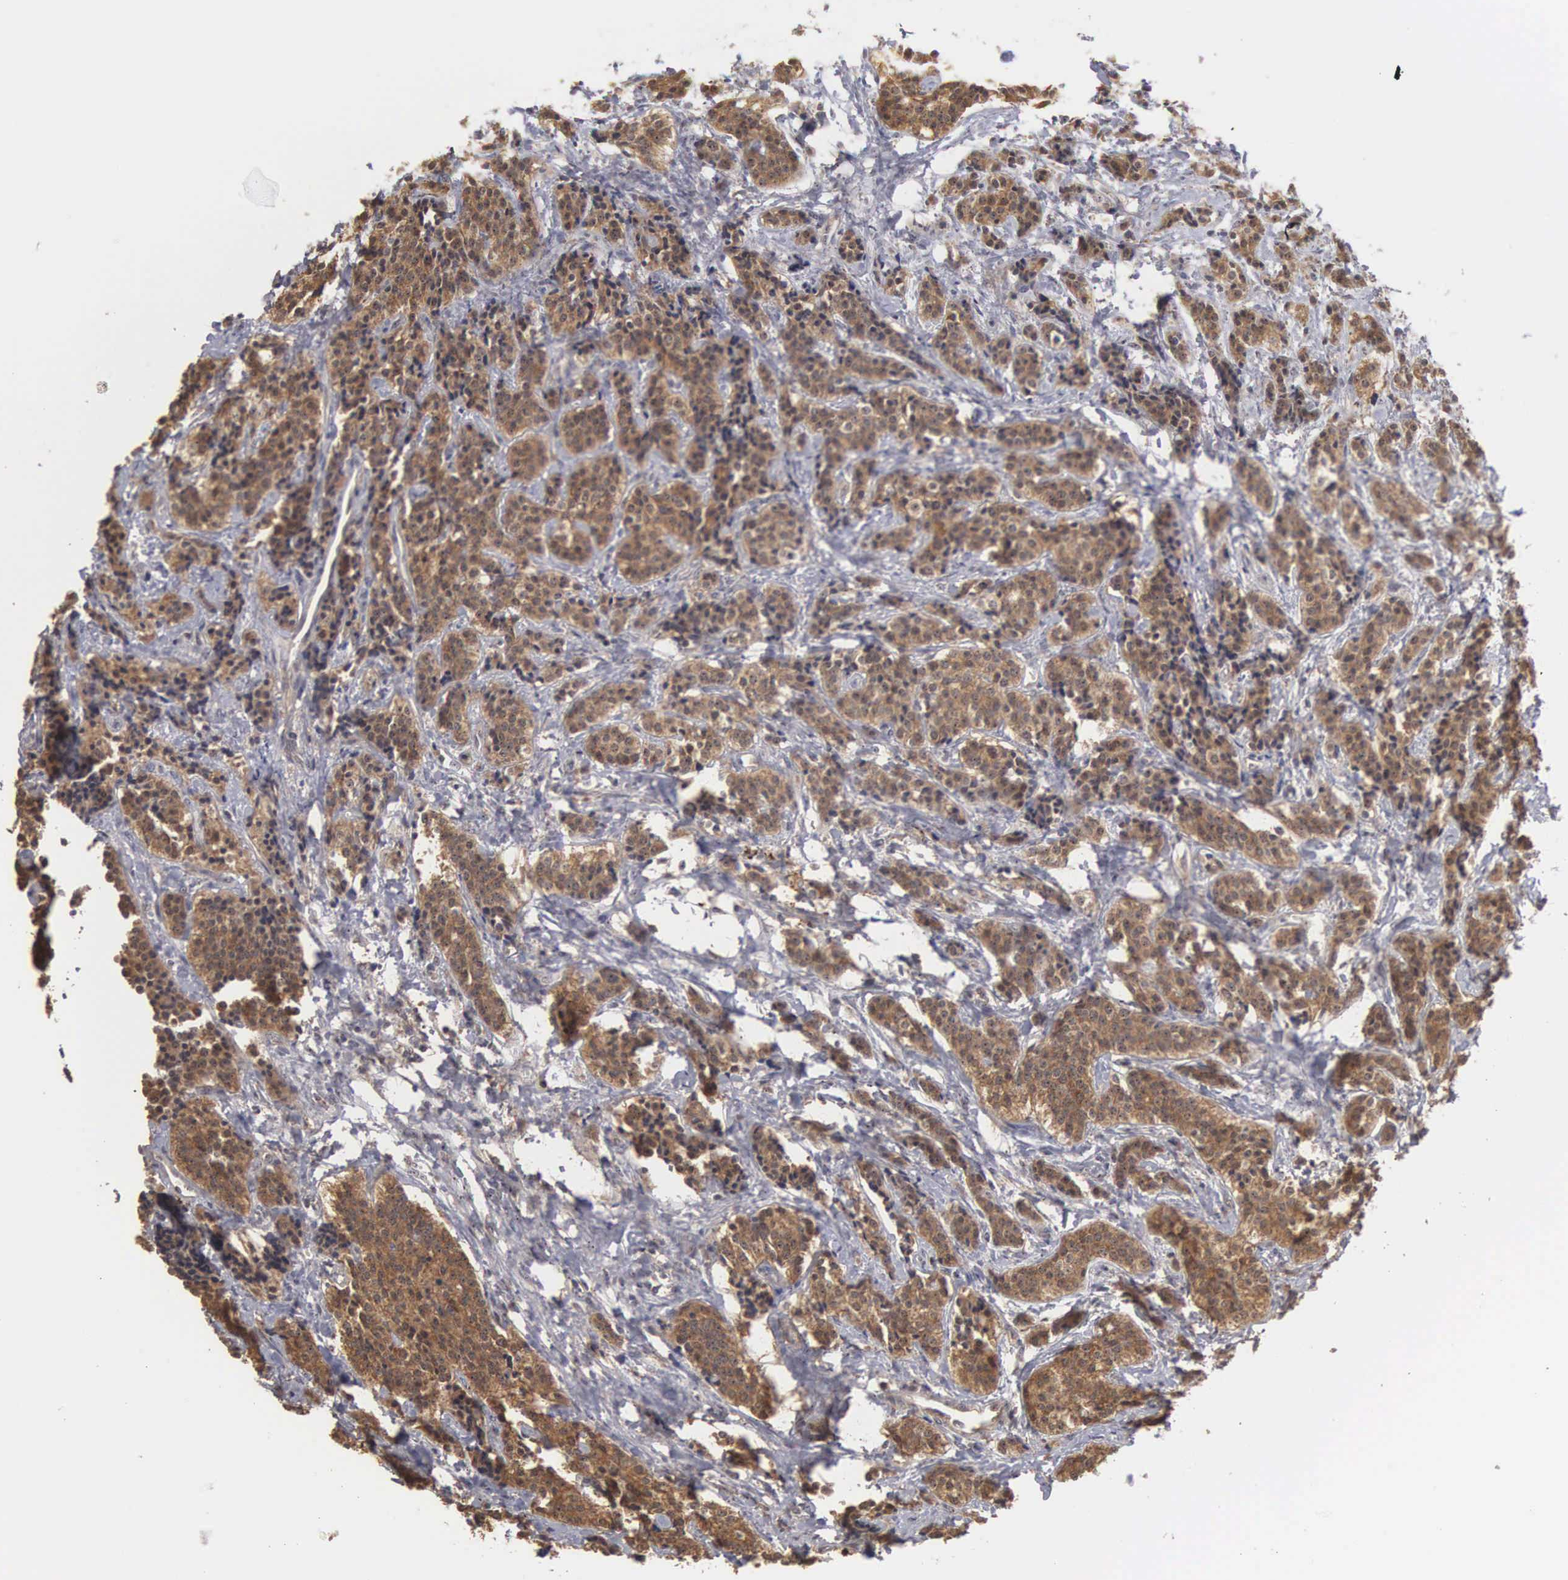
{"staining": {"intensity": "strong", "quantity": ">75%", "location": "cytoplasmic/membranous"}, "tissue": "carcinoid", "cell_type": "Tumor cells", "image_type": "cancer", "snomed": [{"axis": "morphology", "description": "Carcinoid, malignant, NOS"}, {"axis": "topography", "description": "Small intestine"}], "caption": "This is an image of IHC staining of malignant carcinoid, which shows strong staining in the cytoplasmic/membranous of tumor cells.", "gene": "AMN", "patient": {"sex": "male", "age": 63}}